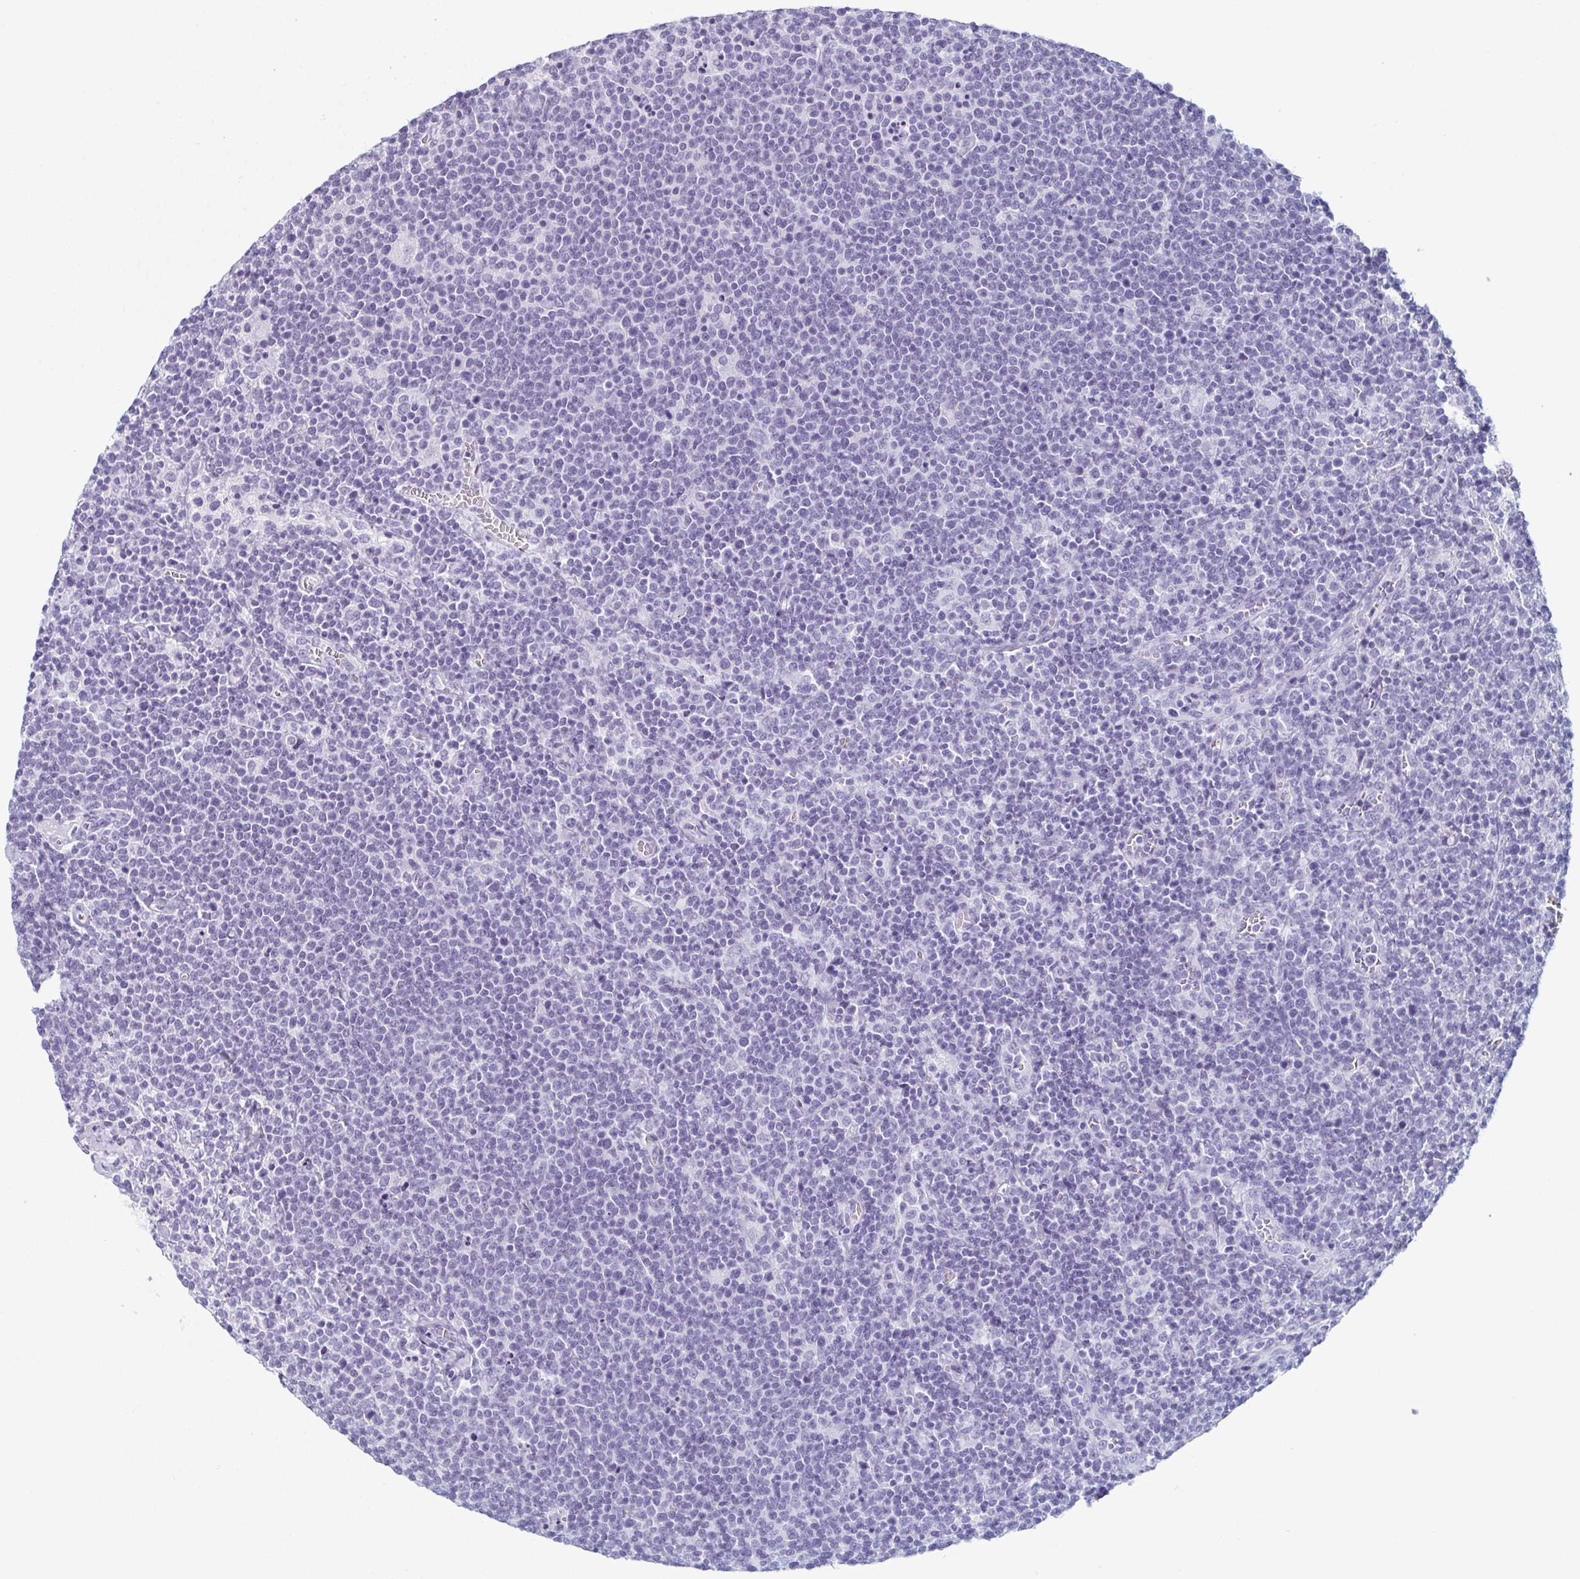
{"staining": {"intensity": "negative", "quantity": "none", "location": "none"}, "tissue": "lymphoma", "cell_type": "Tumor cells", "image_type": "cancer", "snomed": [{"axis": "morphology", "description": "Malignant lymphoma, non-Hodgkin's type, High grade"}, {"axis": "topography", "description": "Lymph node"}], "caption": "The micrograph demonstrates no staining of tumor cells in malignant lymphoma, non-Hodgkin's type (high-grade).", "gene": "ENKUR", "patient": {"sex": "male", "age": 61}}